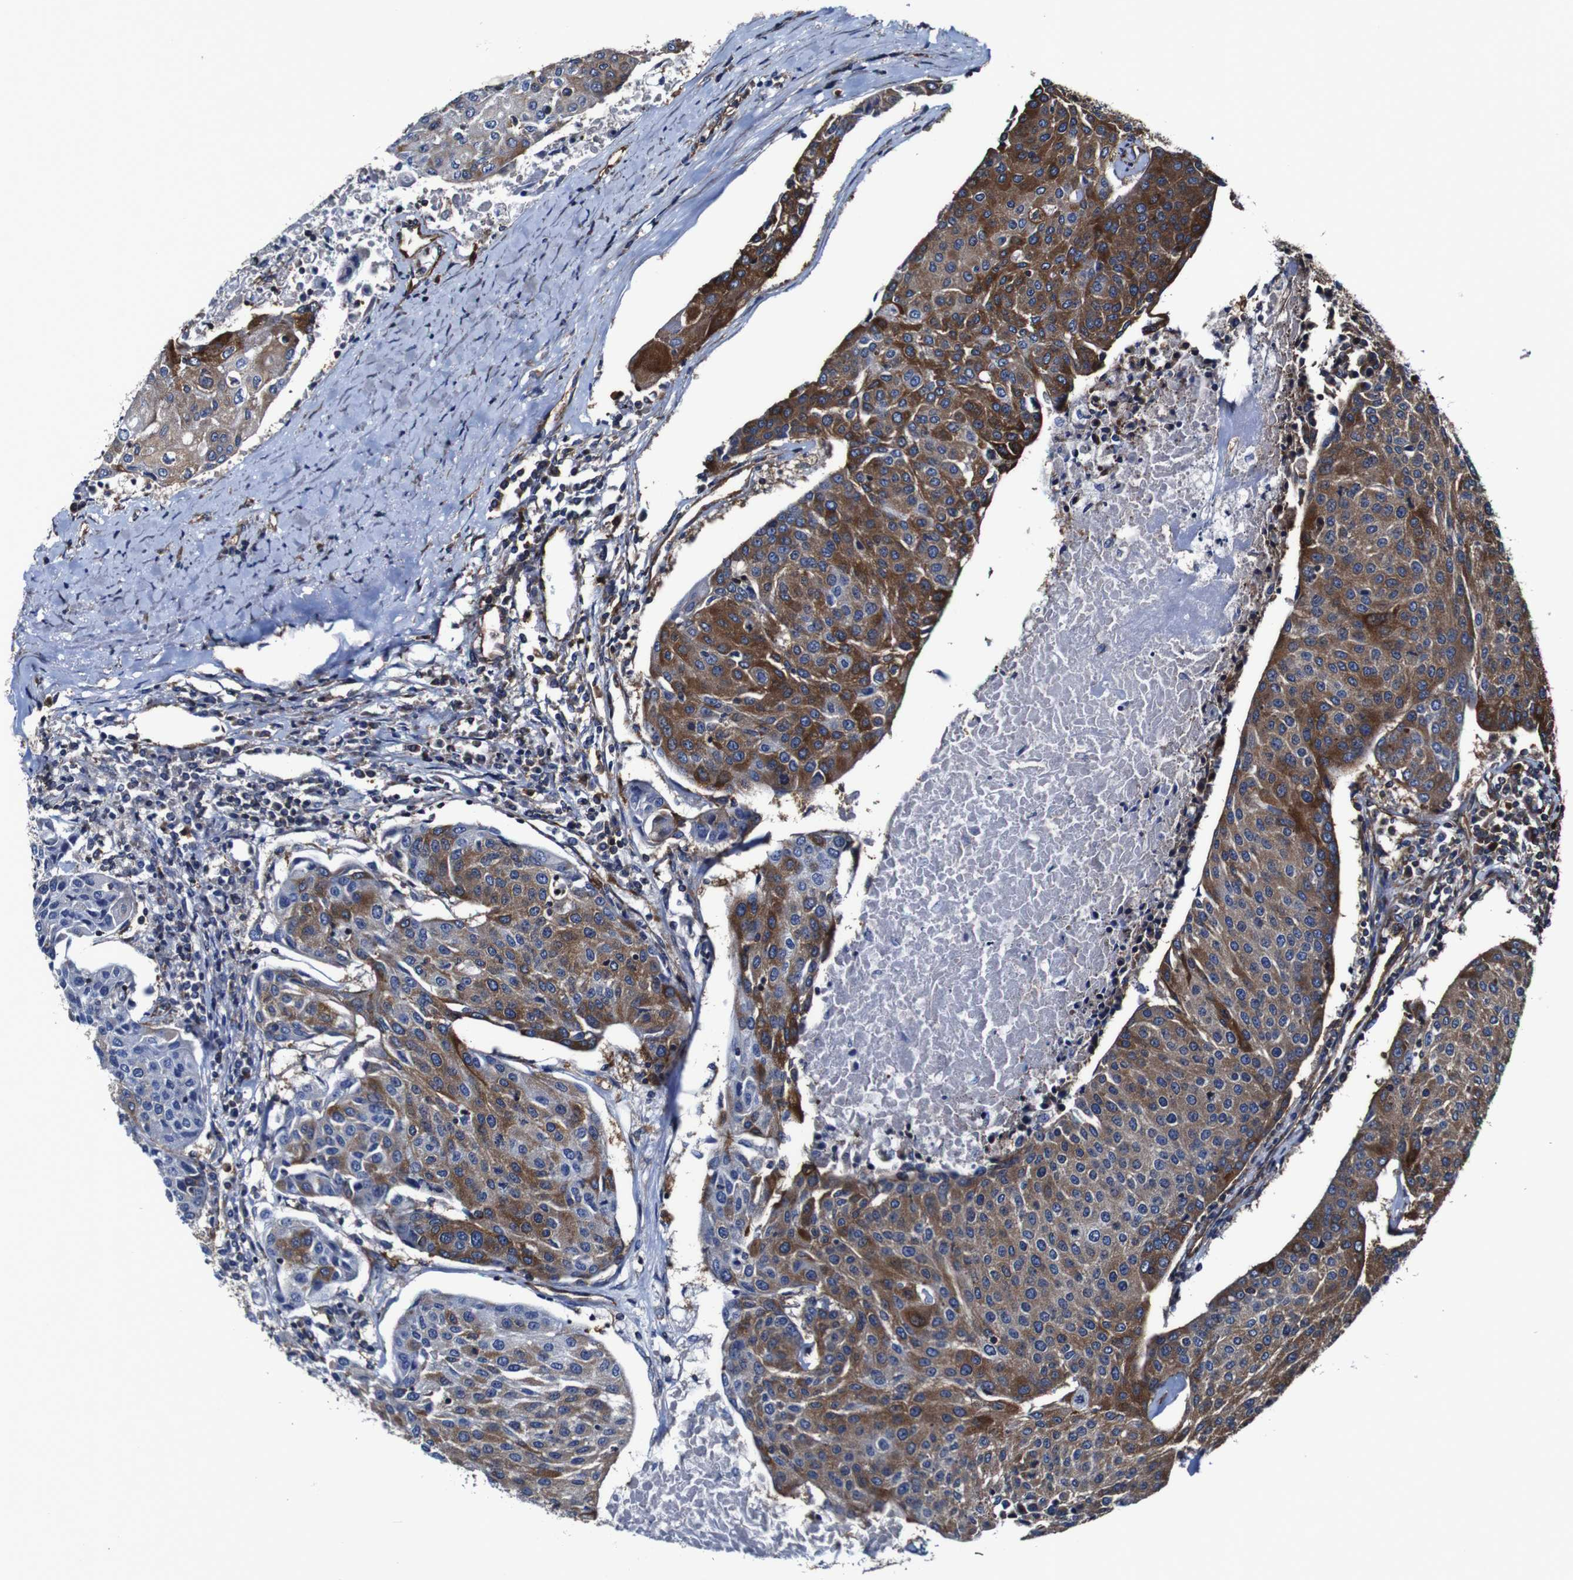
{"staining": {"intensity": "moderate", "quantity": ">75%", "location": "cytoplasmic/membranous"}, "tissue": "urothelial cancer", "cell_type": "Tumor cells", "image_type": "cancer", "snomed": [{"axis": "morphology", "description": "Urothelial carcinoma, High grade"}, {"axis": "topography", "description": "Urinary bladder"}], "caption": "Human urothelial cancer stained with a brown dye shows moderate cytoplasmic/membranous positive staining in about >75% of tumor cells.", "gene": "CSF1R", "patient": {"sex": "female", "age": 85}}